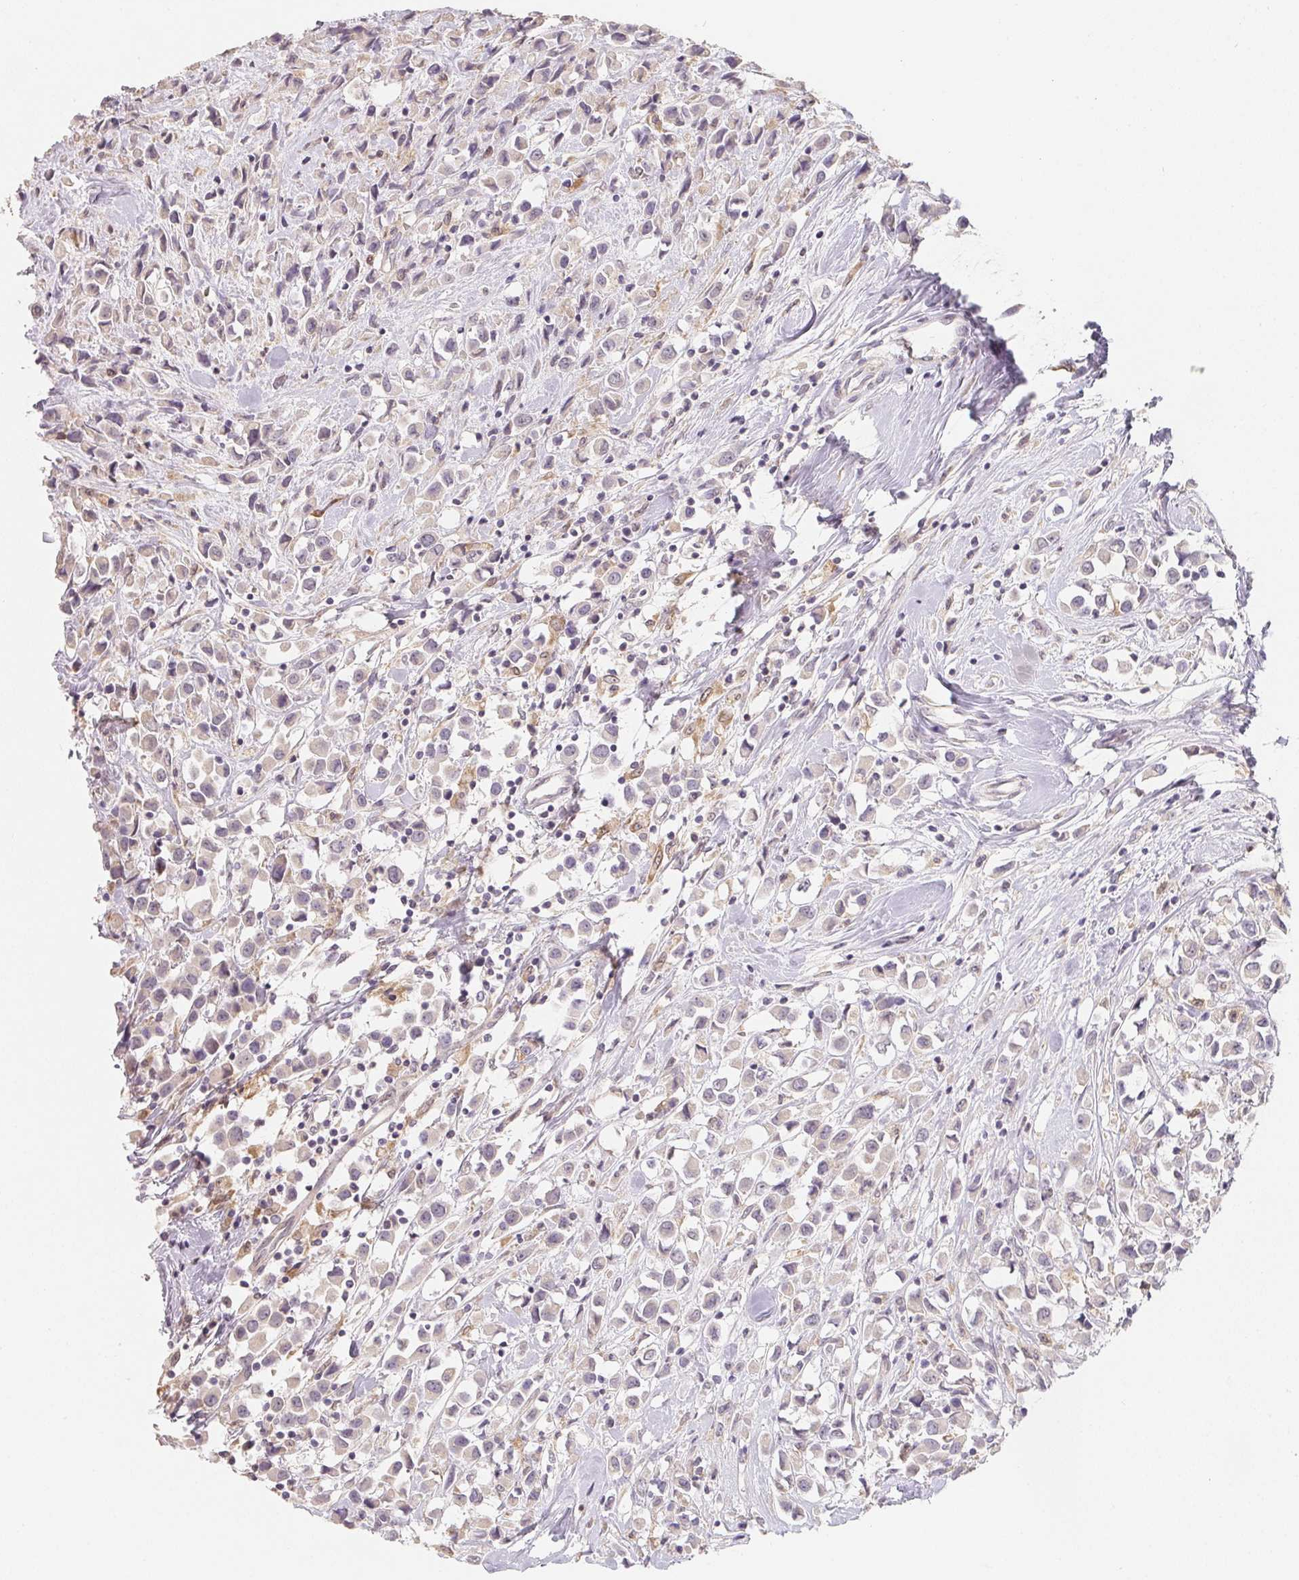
{"staining": {"intensity": "weak", "quantity": "<25%", "location": "cytoplasmic/membranous"}, "tissue": "breast cancer", "cell_type": "Tumor cells", "image_type": "cancer", "snomed": [{"axis": "morphology", "description": "Duct carcinoma"}, {"axis": "topography", "description": "Breast"}], "caption": "Immunohistochemistry (IHC) histopathology image of breast cancer (infiltrating ductal carcinoma) stained for a protein (brown), which demonstrates no staining in tumor cells. (DAB (3,3'-diaminobenzidine) IHC with hematoxylin counter stain).", "gene": "SOAT1", "patient": {"sex": "female", "age": 61}}